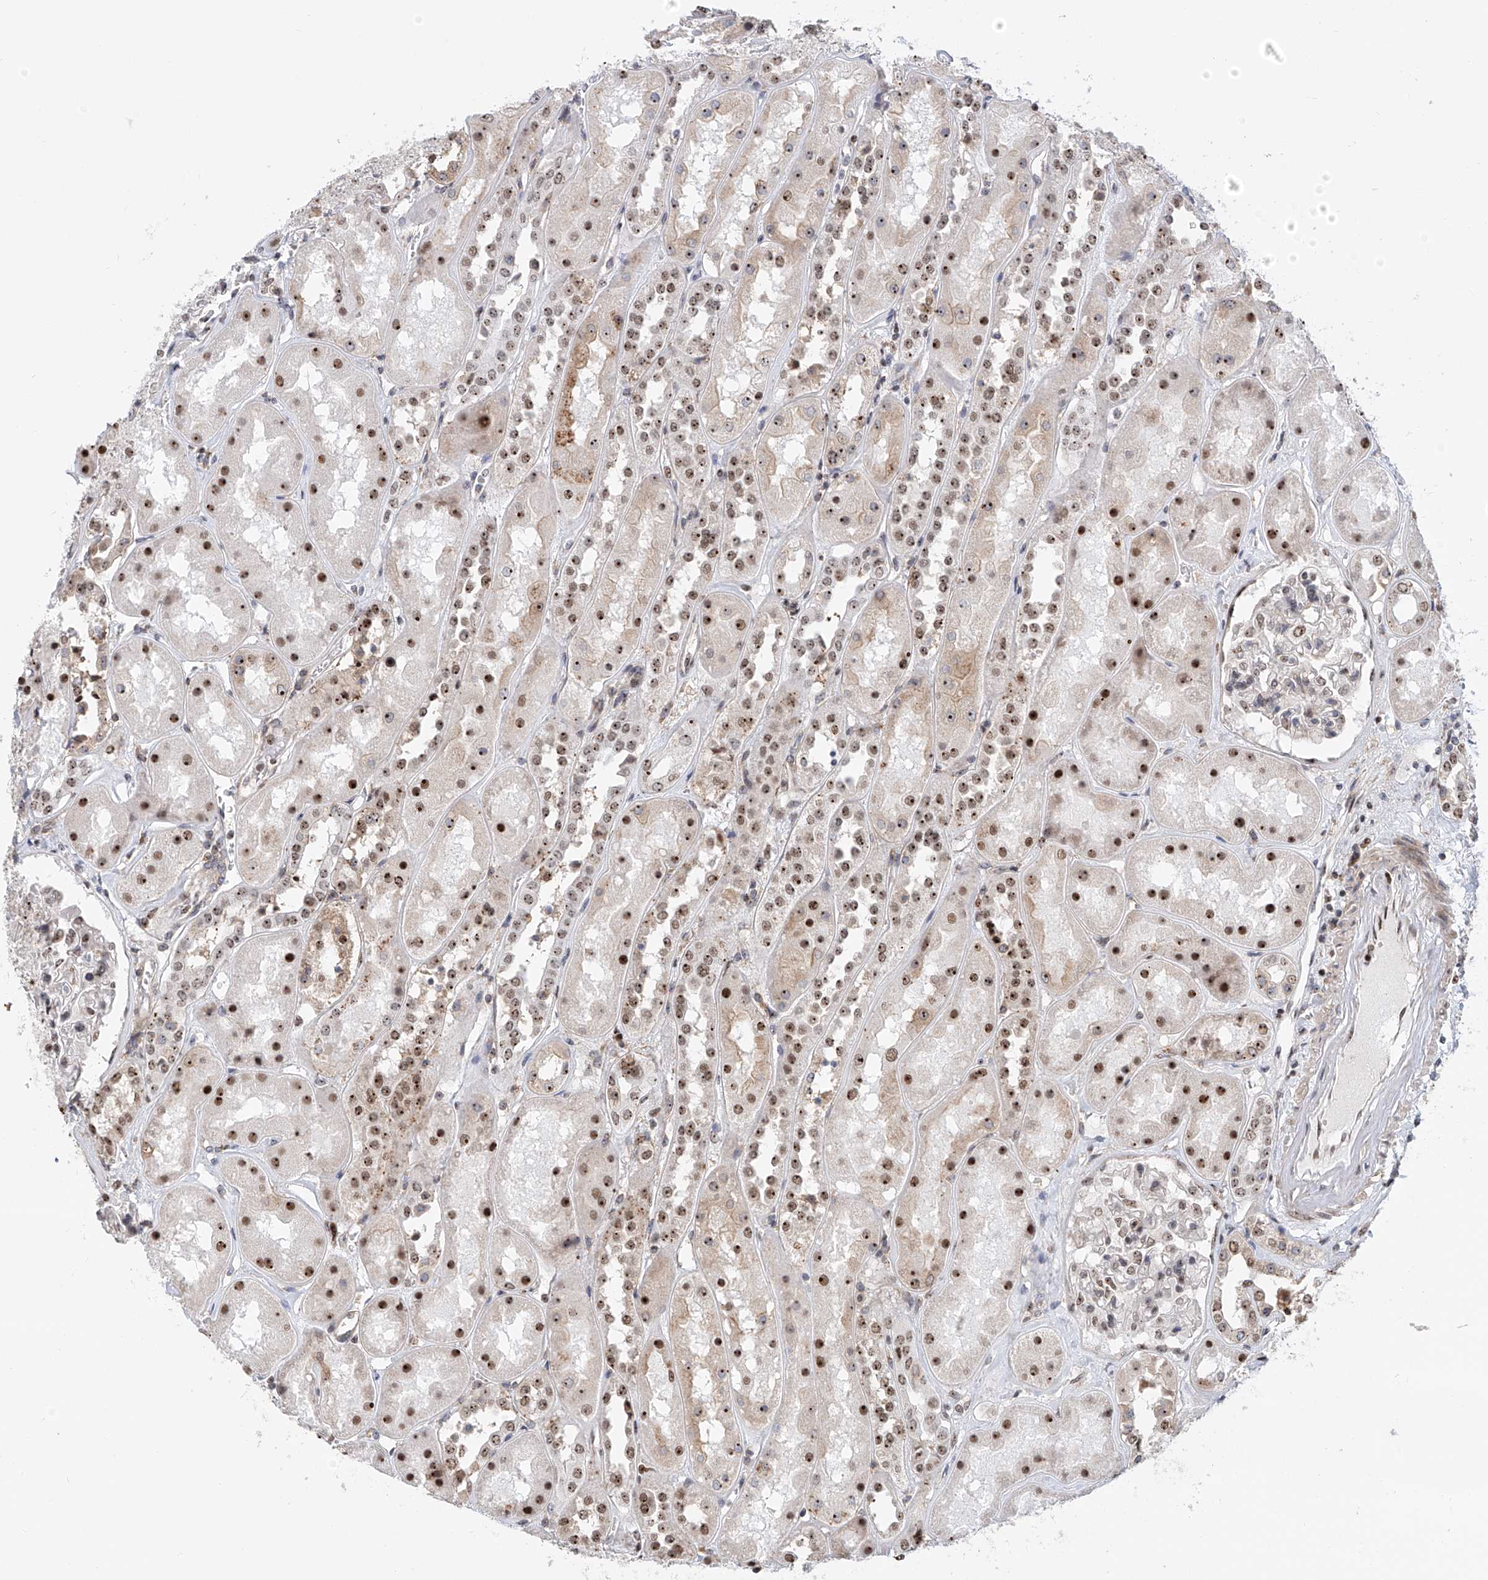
{"staining": {"intensity": "moderate", "quantity": "25%-75%", "location": "nuclear"}, "tissue": "kidney", "cell_type": "Cells in glomeruli", "image_type": "normal", "snomed": [{"axis": "morphology", "description": "Normal tissue, NOS"}, {"axis": "topography", "description": "Kidney"}], "caption": "IHC of benign human kidney reveals medium levels of moderate nuclear positivity in approximately 25%-75% of cells in glomeruli. (DAB IHC, brown staining for protein, blue staining for nuclei).", "gene": "PRUNE2", "patient": {"sex": "male", "age": 70}}